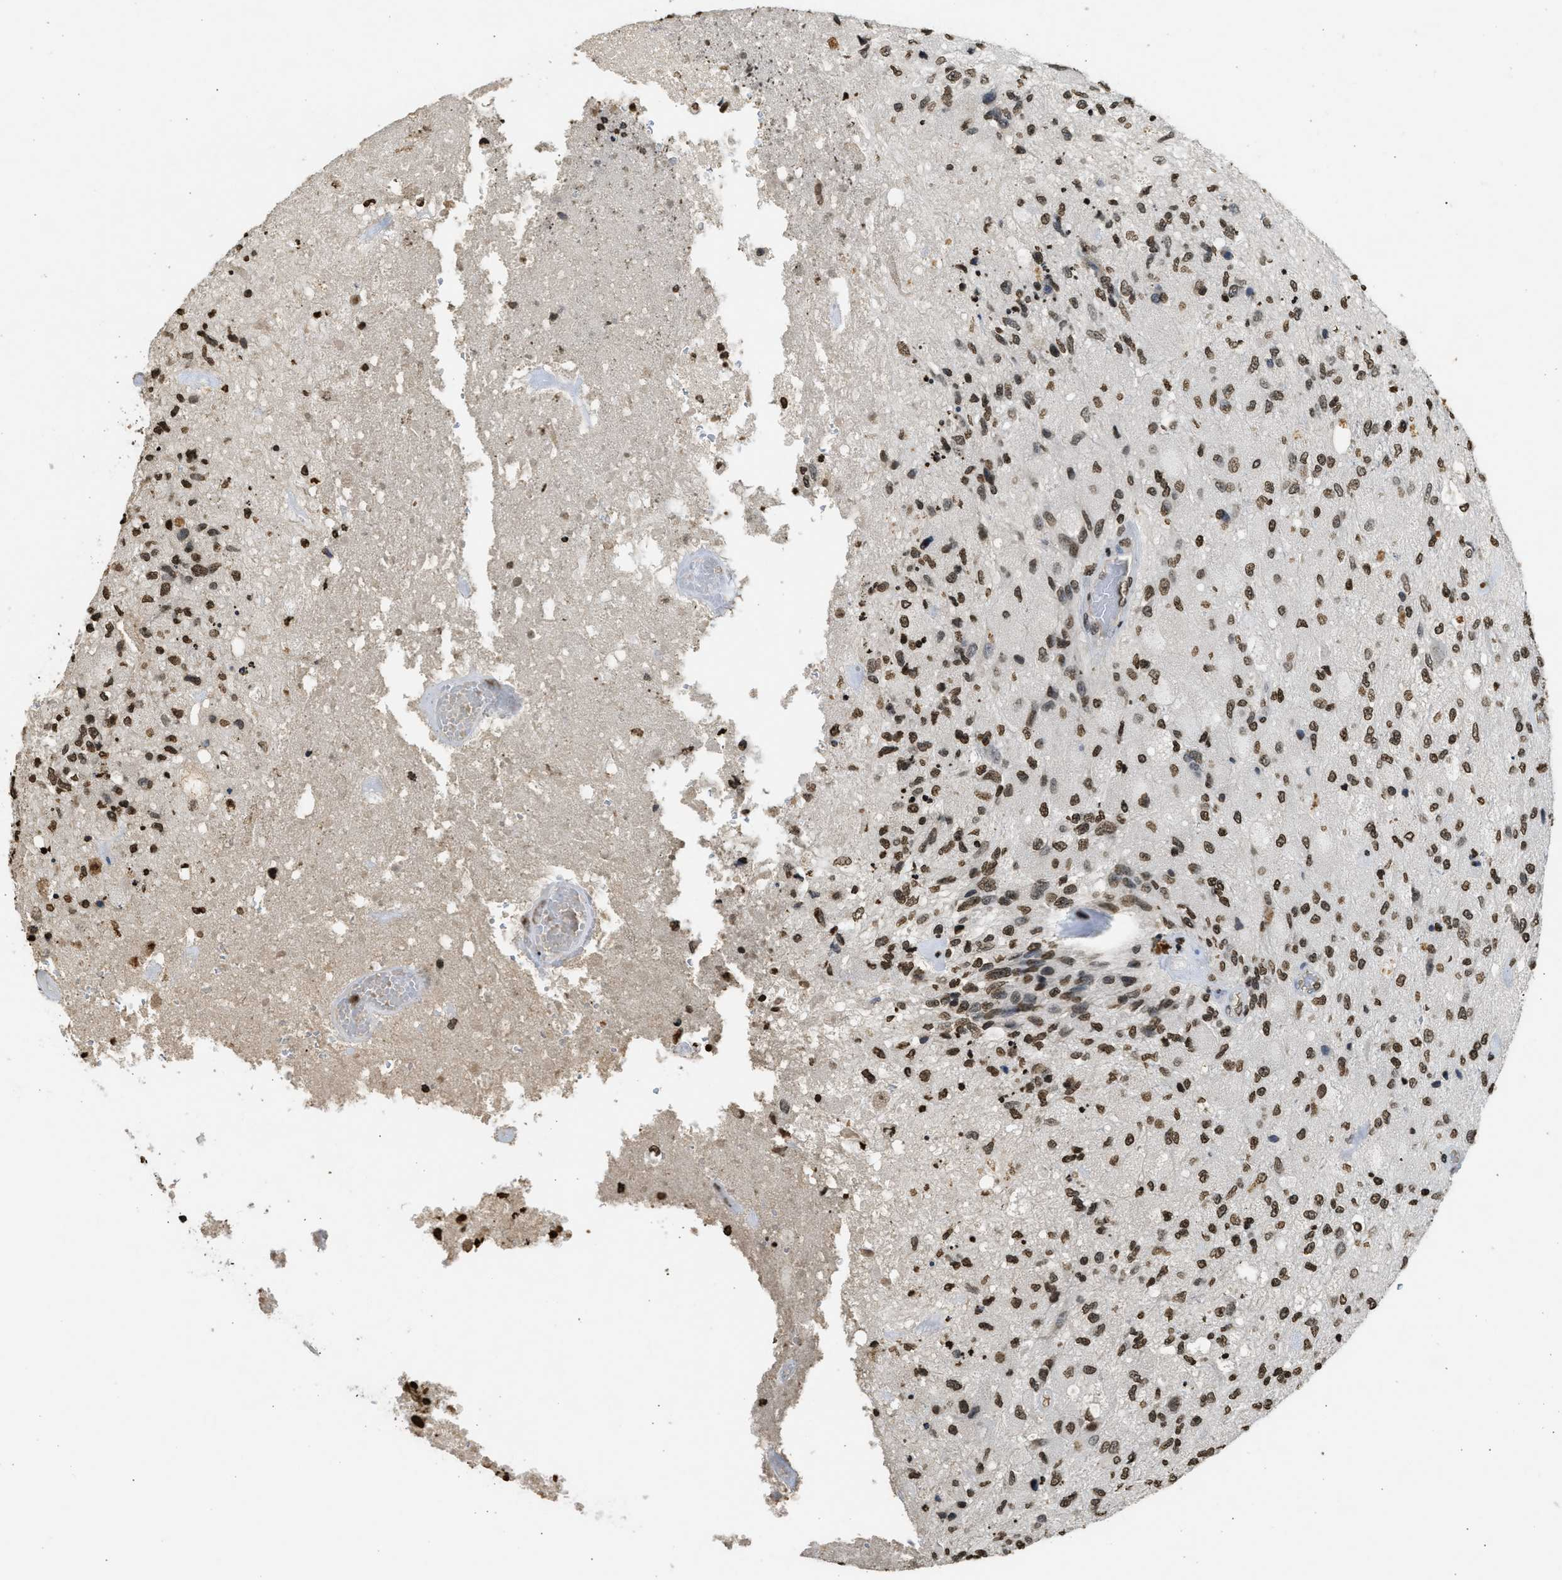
{"staining": {"intensity": "strong", "quantity": ">75%", "location": "nuclear"}, "tissue": "glioma", "cell_type": "Tumor cells", "image_type": "cancer", "snomed": [{"axis": "morphology", "description": "Normal tissue, NOS"}, {"axis": "morphology", "description": "Glioma, malignant, High grade"}, {"axis": "topography", "description": "Cerebral cortex"}], "caption": "An immunohistochemistry image of neoplastic tissue is shown. Protein staining in brown shows strong nuclear positivity in glioma within tumor cells. (Brightfield microscopy of DAB IHC at high magnification).", "gene": "RRAGC", "patient": {"sex": "male", "age": 77}}